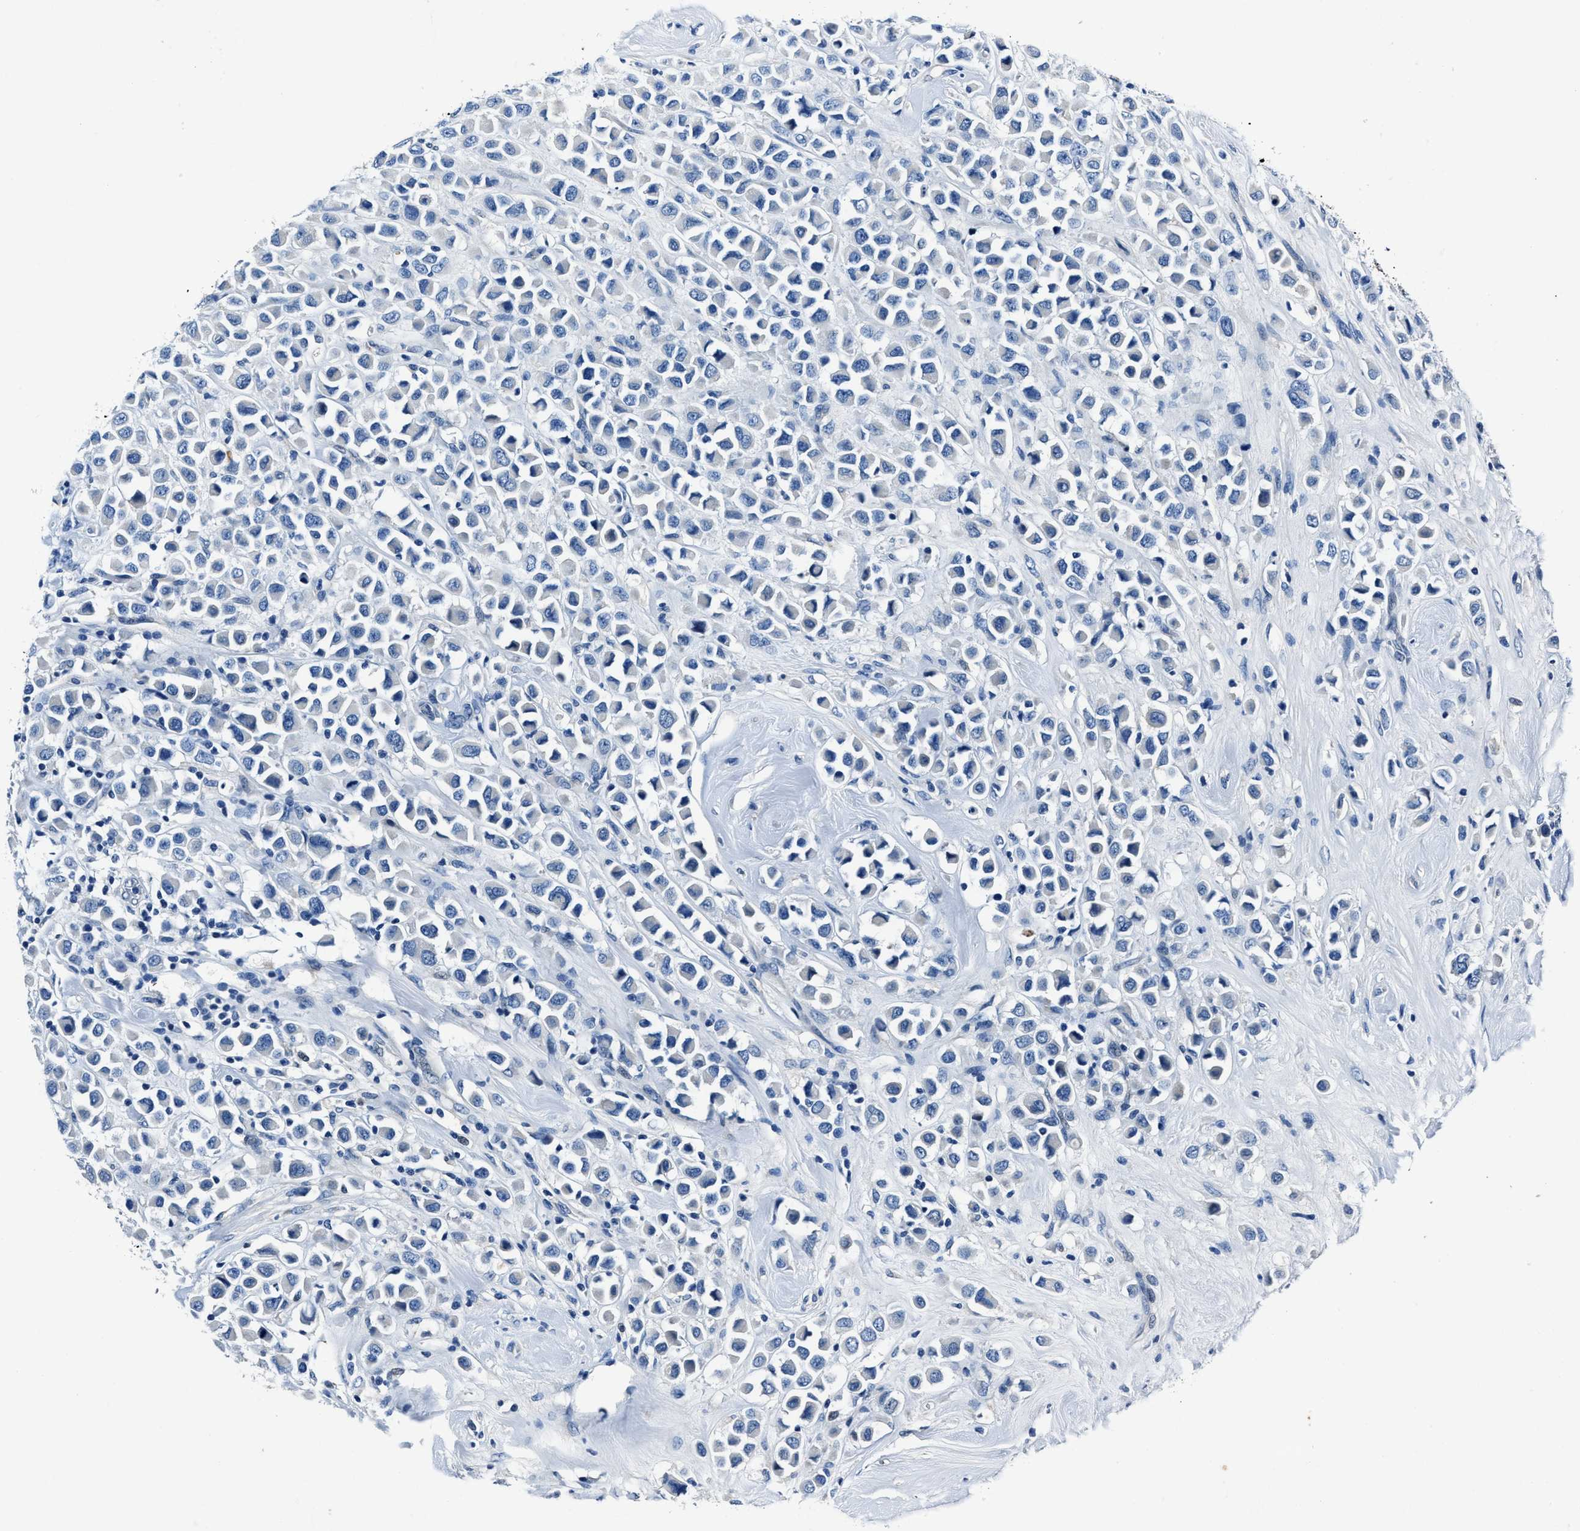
{"staining": {"intensity": "negative", "quantity": "none", "location": "none"}, "tissue": "breast cancer", "cell_type": "Tumor cells", "image_type": "cancer", "snomed": [{"axis": "morphology", "description": "Duct carcinoma"}, {"axis": "topography", "description": "Breast"}], "caption": "There is no significant positivity in tumor cells of breast cancer.", "gene": "NACAD", "patient": {"sex": "female", "age": 61}}